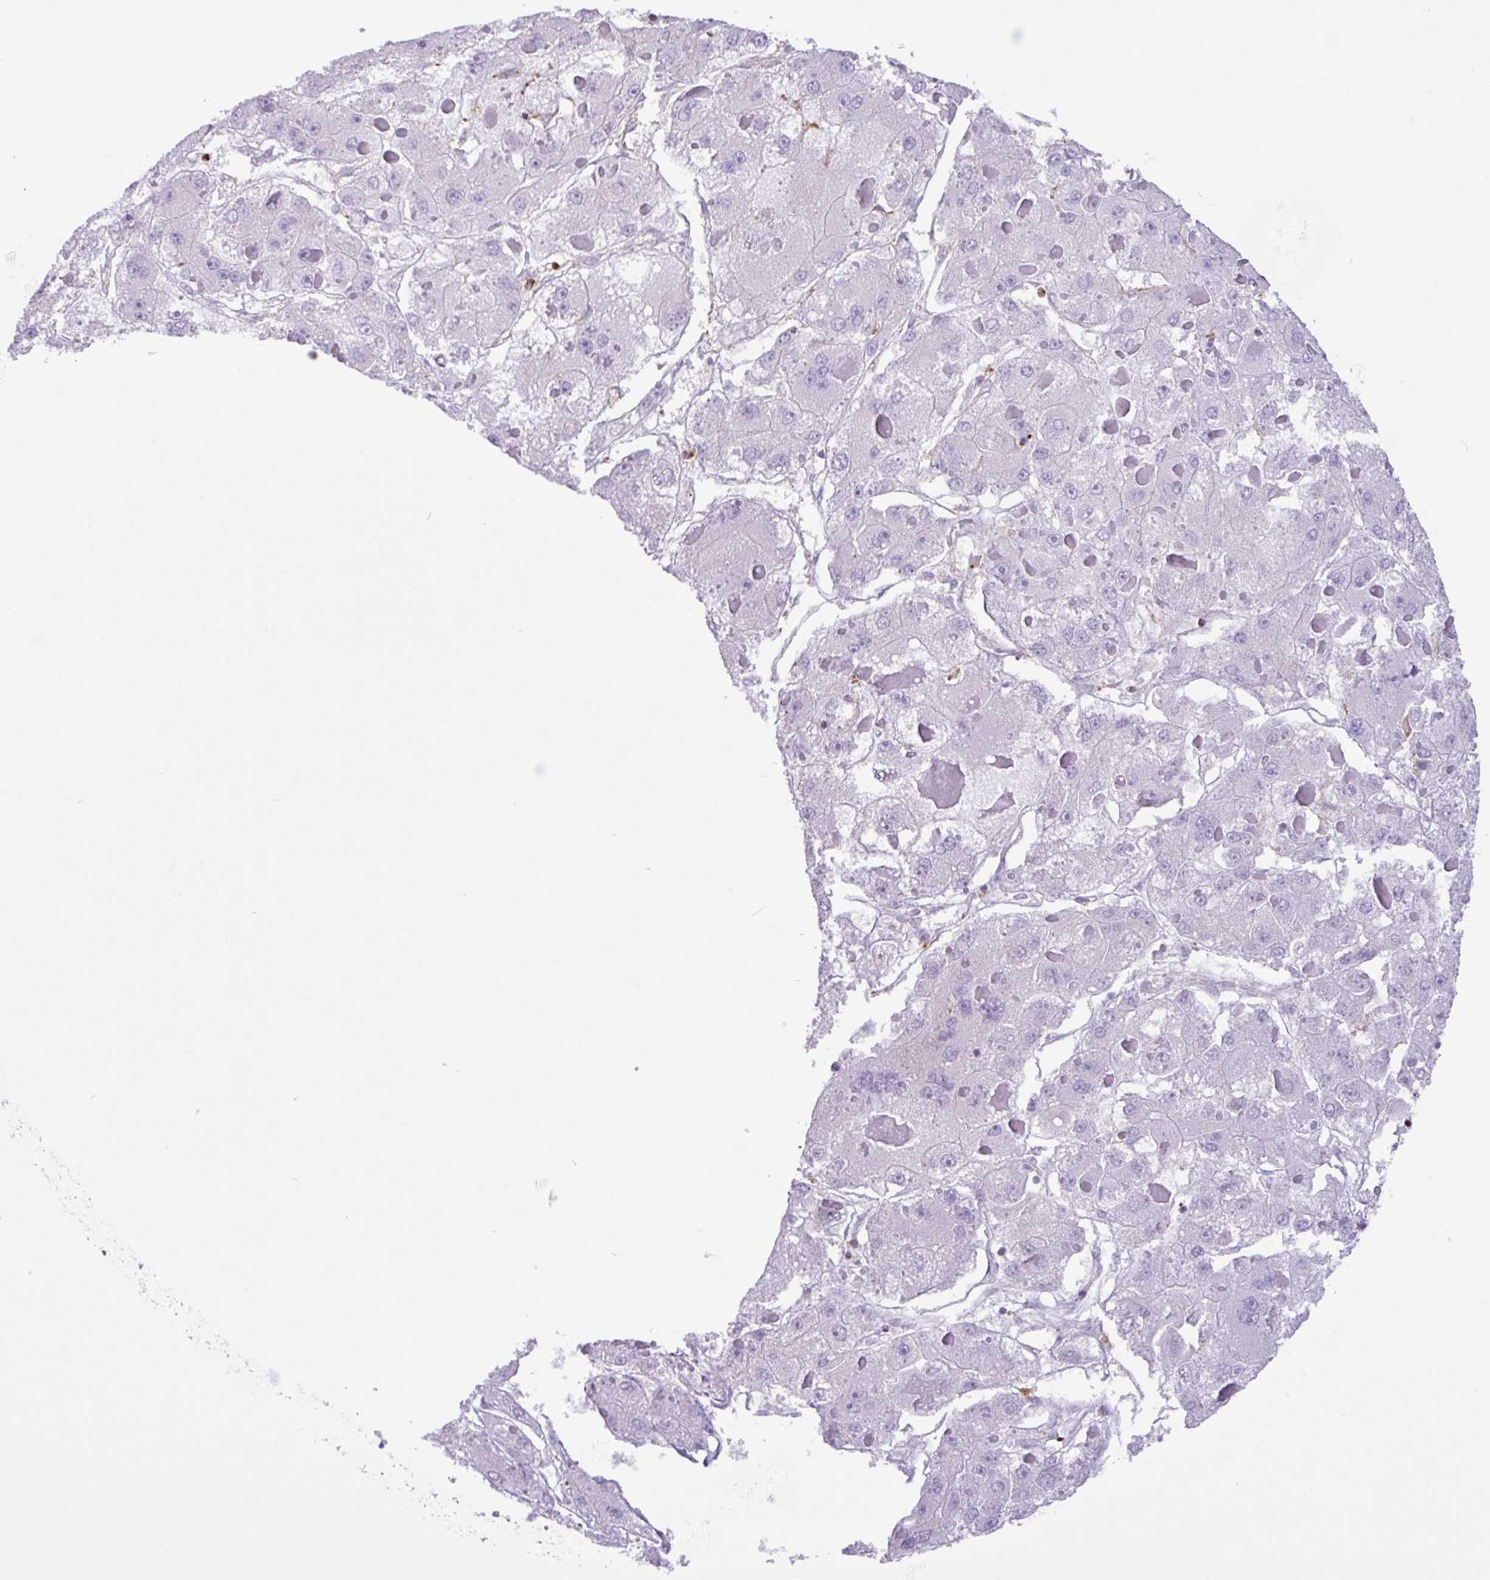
{"staining": {"intensity": "negative", "quantity": "none", "location": "none"}, "tissue": "liver cancer", "cell_type": "Tumor cells", "image_type": "cancer", "snomed": [{"axis": "morphology", "description": "Carcinoma, Hepatocellular, NOS"}, {"axis": "topography", "description": "Liver"}], "caption": "DAB immunohistochemical staining of human hepatocellular carcinoma (liver) demonstrates no significant positivity in tumor cells.", "gene": "PPP1R18", "patient": {"sex": "female", "age": 73}}